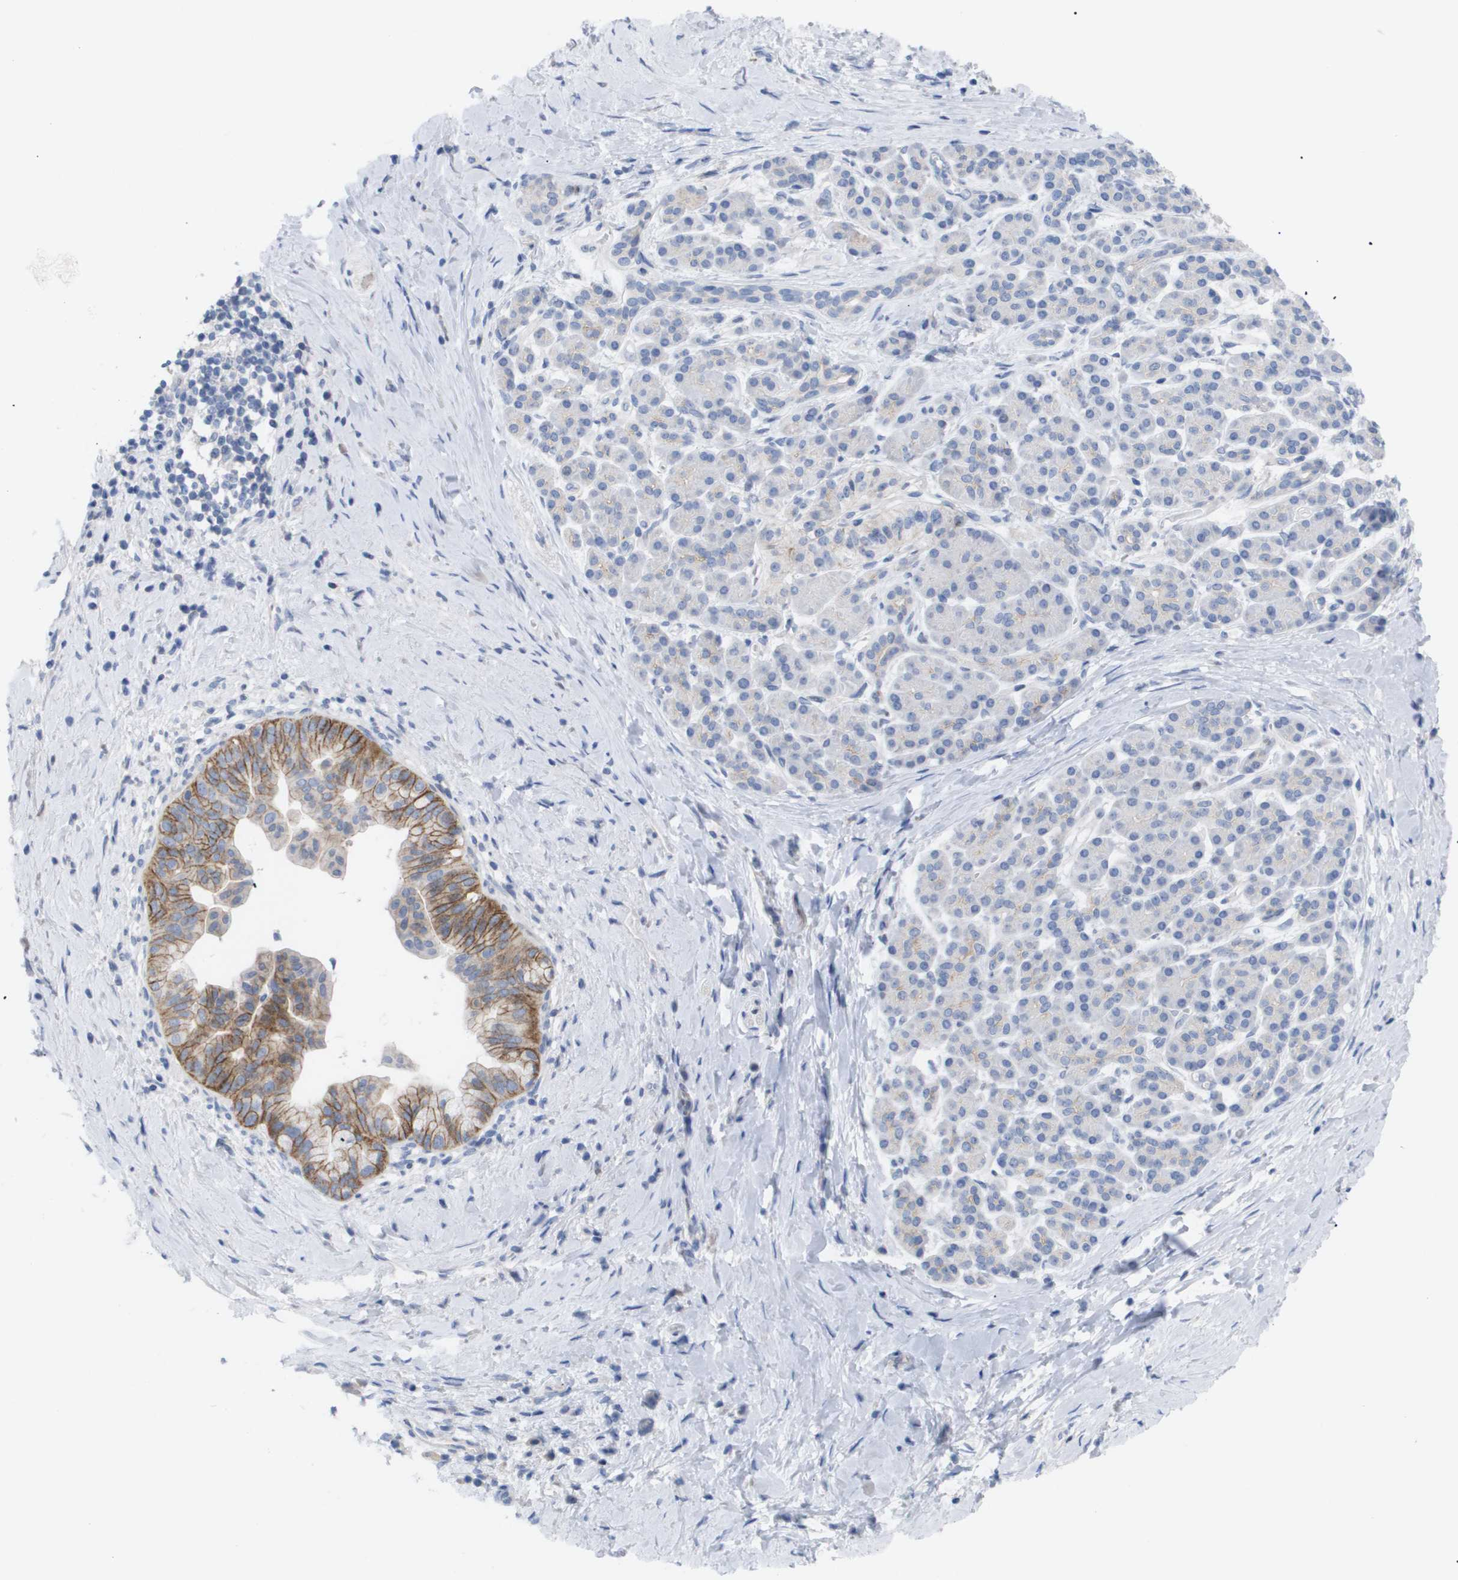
{"staining": {"intensity": "moderate", "quantity": "25%-75%", "location": "cytoplasmic/membranous"}, "tissue": "pancreatic cancer", "cell_type": "Tumor cells", "image_type": "cancer", "snomed": [{"axis": "morphology", "description": "Adenocarcinoma, NOS"}, {"axis": "topography", "description": "Pancreas"}], "caption": "The immunohistochemical stain highlights moderate cytoplasmic/membranous staining in tumor cells of pancreatic cancer tissue.", "gene": "CAV3", "patient": {"sex": "male", "age": 55}}